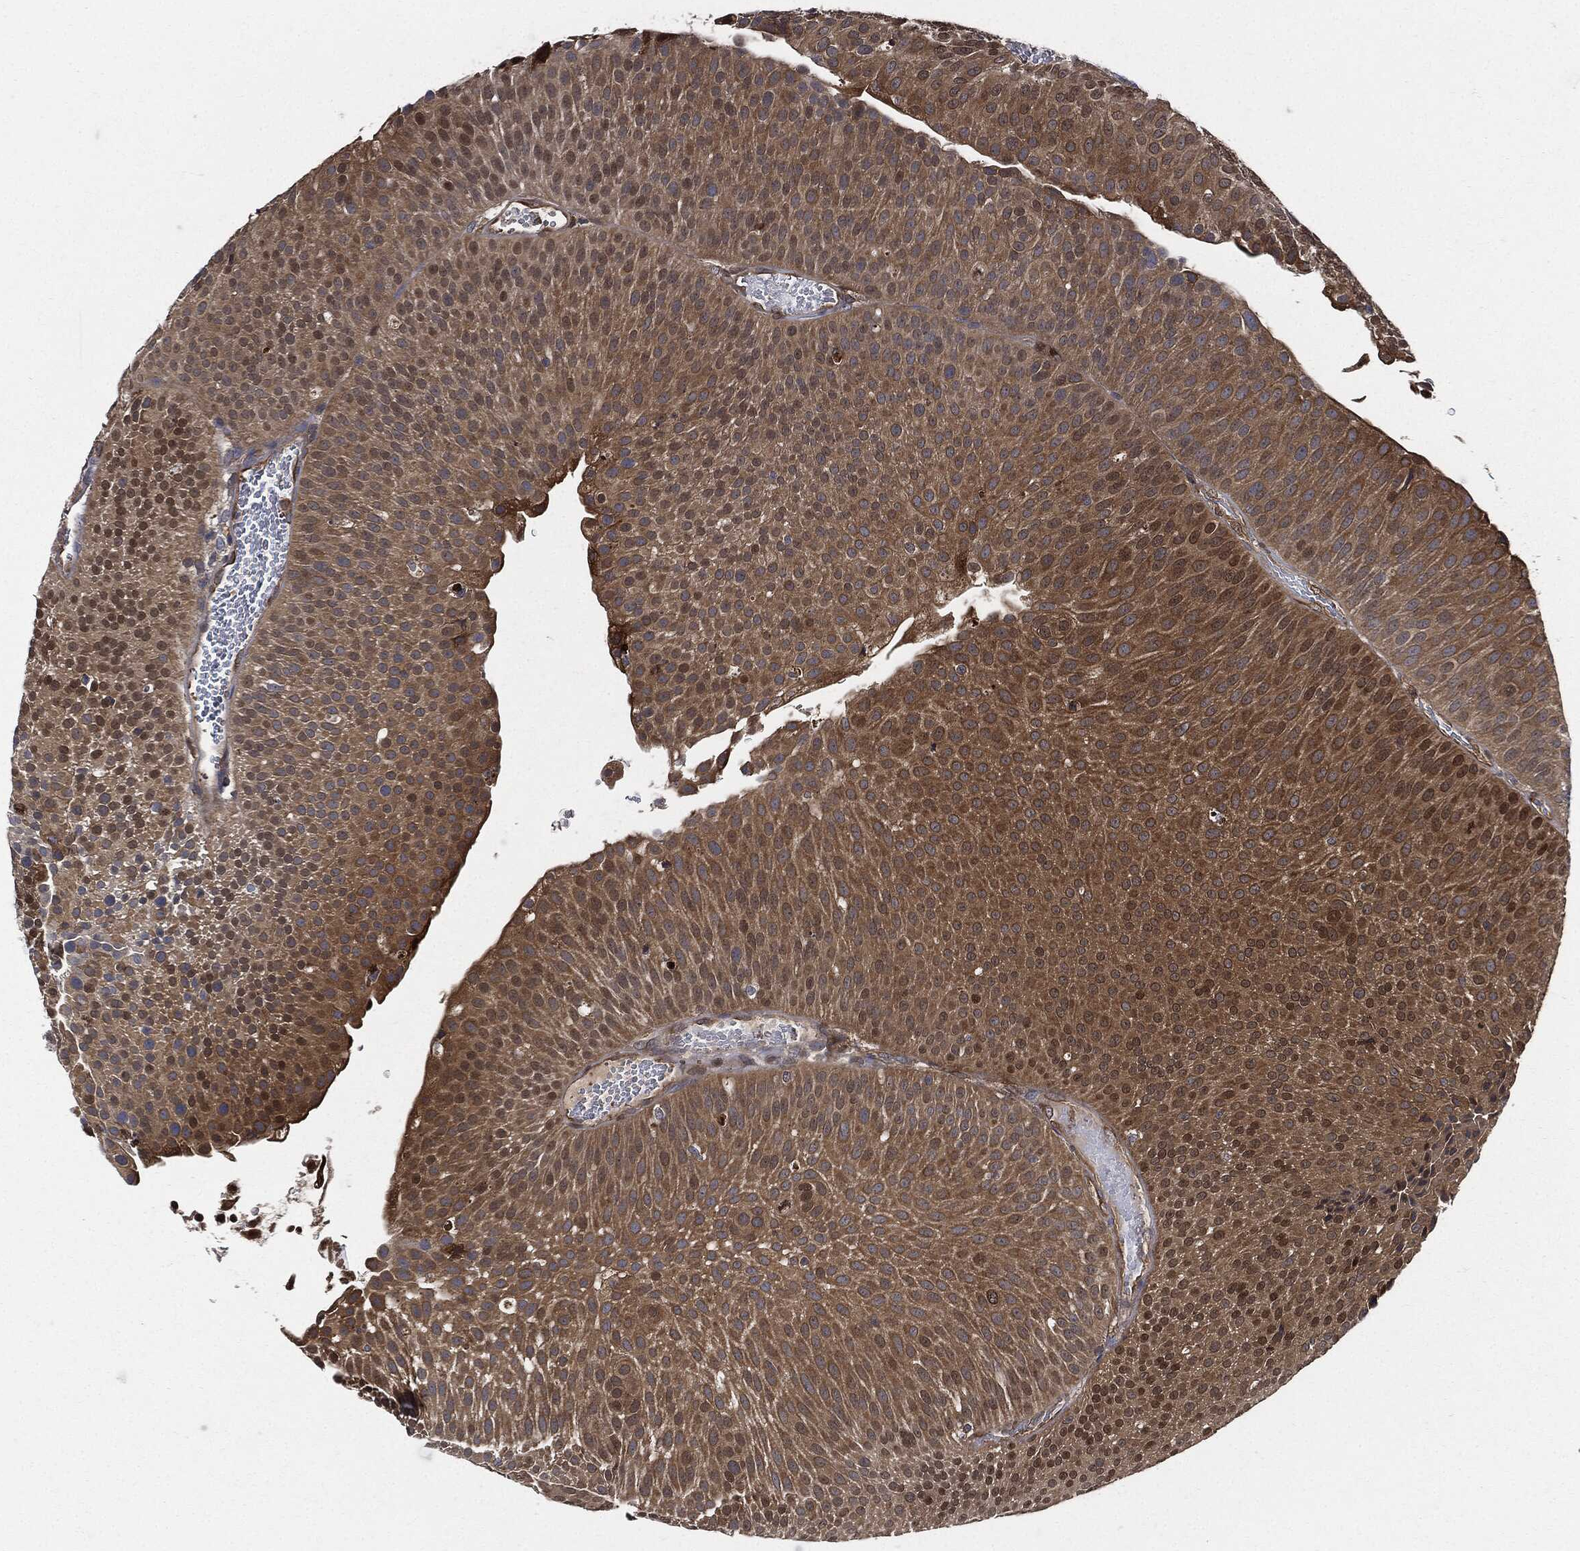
{"staining": {"intensity": "moderate", "quantity": "25%-75%", "location": "cytoplasmic/membranous"}, "tissue": "urothelial cancer", "cell_type": "Tumor cells", "image_type": "cancer", "snomed": [{"axis": "morphology", "description": "Urothelial carcinoma, Low grade"}, {"axis": "topography", "description": "Urinary bladder"}], "caption": "Immunohistochemistry micrograph of neoplastic tissue: human urothelial carcinoma (low-grade) stained using immunohistochemistry reveals medium levels of moderate protein expression localized specifically in the cytoplasmic/membranous of tumor cells, appearing as a cytoplasmic/membranous brown color.", "gene": "XPNPEP1", "patient": {"sex": "male", "age": 65}}